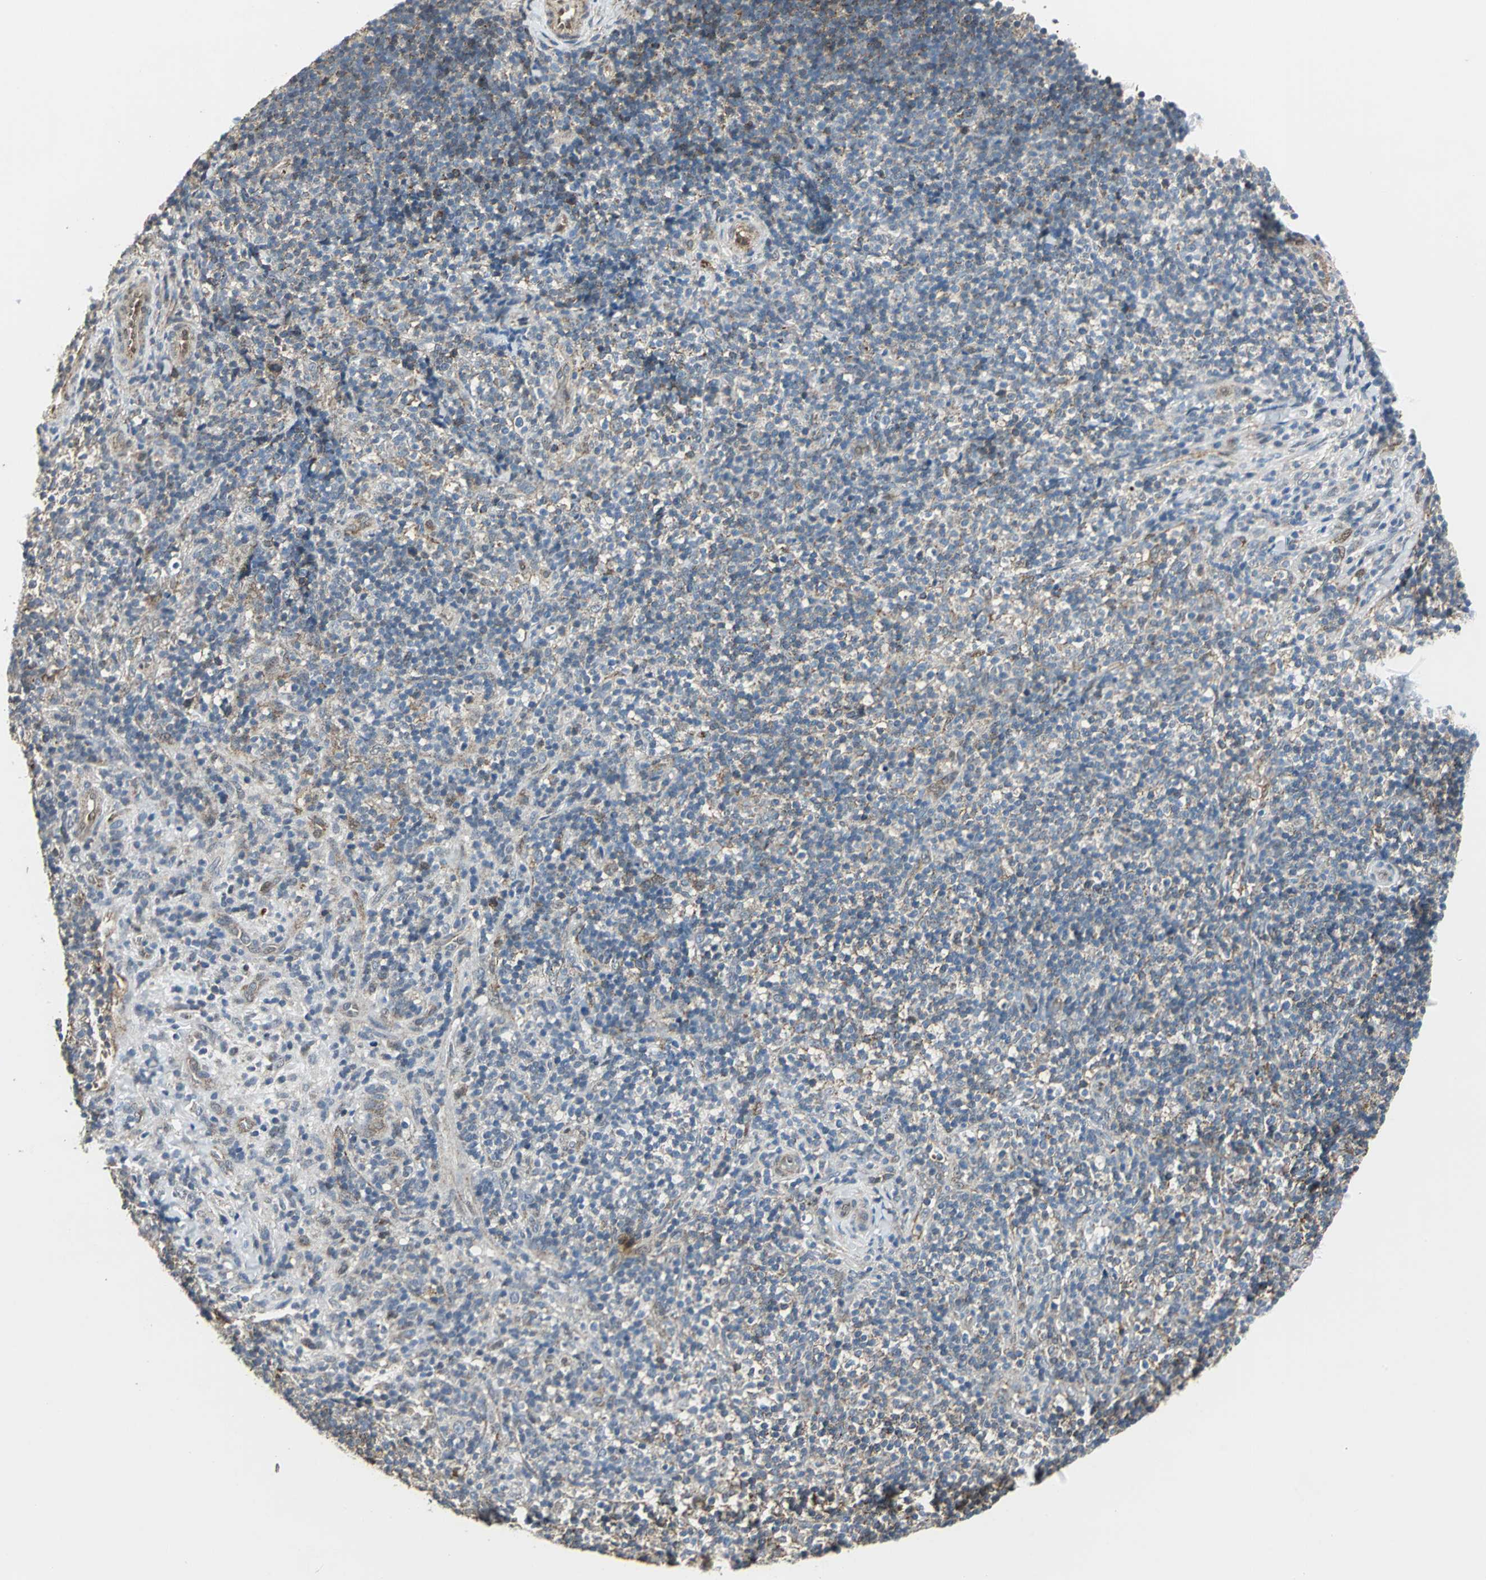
{"staining": {"intensity": "negative", "quantity": "none", "location": "none"}, "tissue": "lymphoma", "cell_type": "Tumor cells", "image_type": "cancer", "snomed": [{"axis": "morphology", "description": "Malignant lymphoma, non-Hodgkin's type, Low grade"}, {"axis": "topography", "description": "Lymph node"}], "caption": "This is a micrograph of IHC staining of lymphoma, which shows no staining in tumor cells.", "gene": "DNAJB4", "patient": {"sex": "female", "age": 76}}